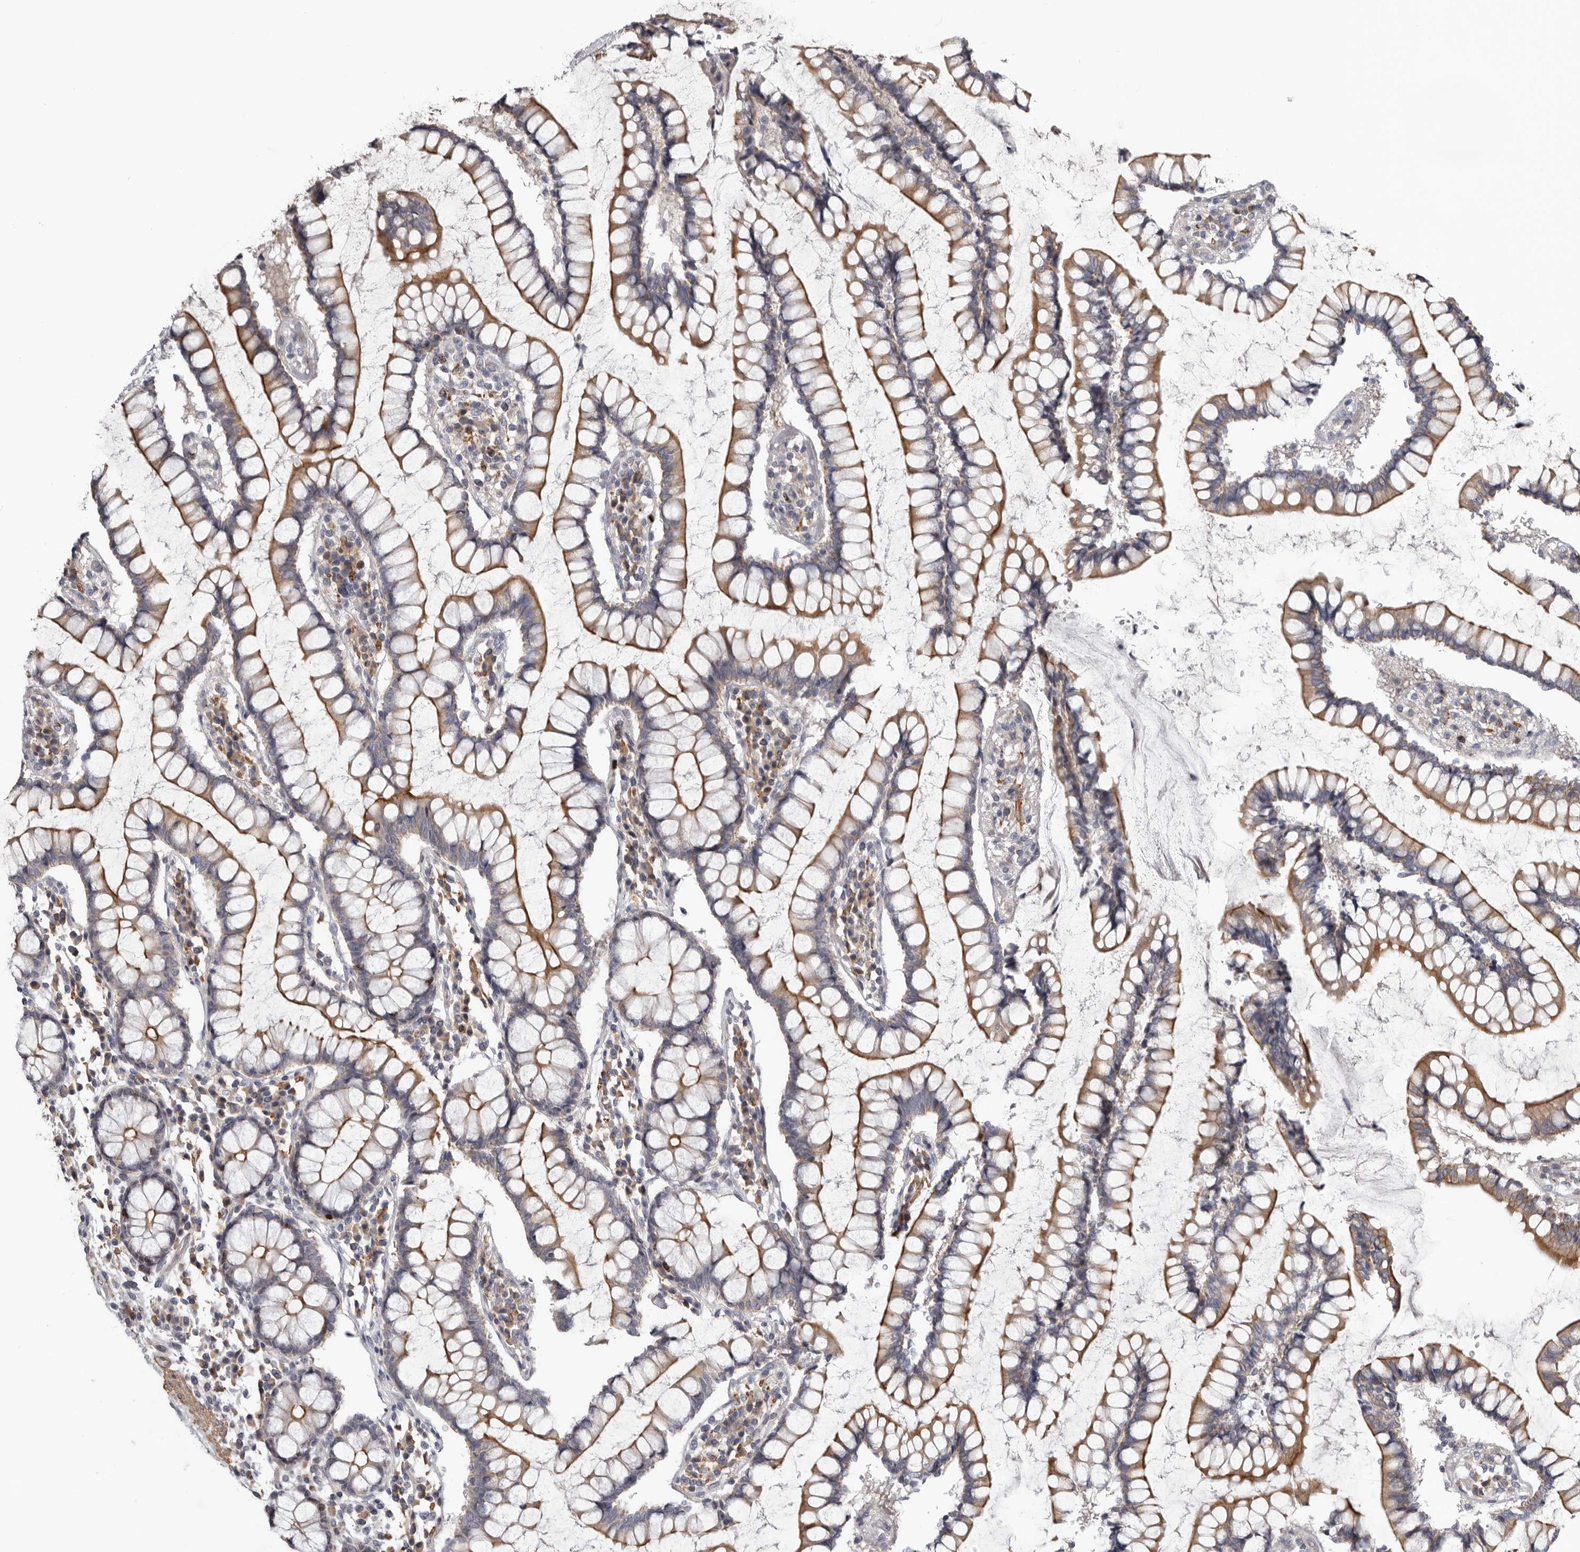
{"staining": {"intensity": "moderate", "quantity": ">75%", "location": "cytoplasmic/membranous"}, "tissue": "colon", "cell_type": "Endothelial cells", "image_type": "normal", "snomed": [{"axis": "morphology", "description": "Normal tissue, NOS"}, {"axis": "topography", "description": "Colon"}], "caption": "High-power microscopy captured an immunohistochemistry image of normal colon, revealing moderate cytoplasmic/membranous positivity in about >75% of endothelial cells.", "gene": "CDCA8", "patient": {"sex": "female", "age": 79}}